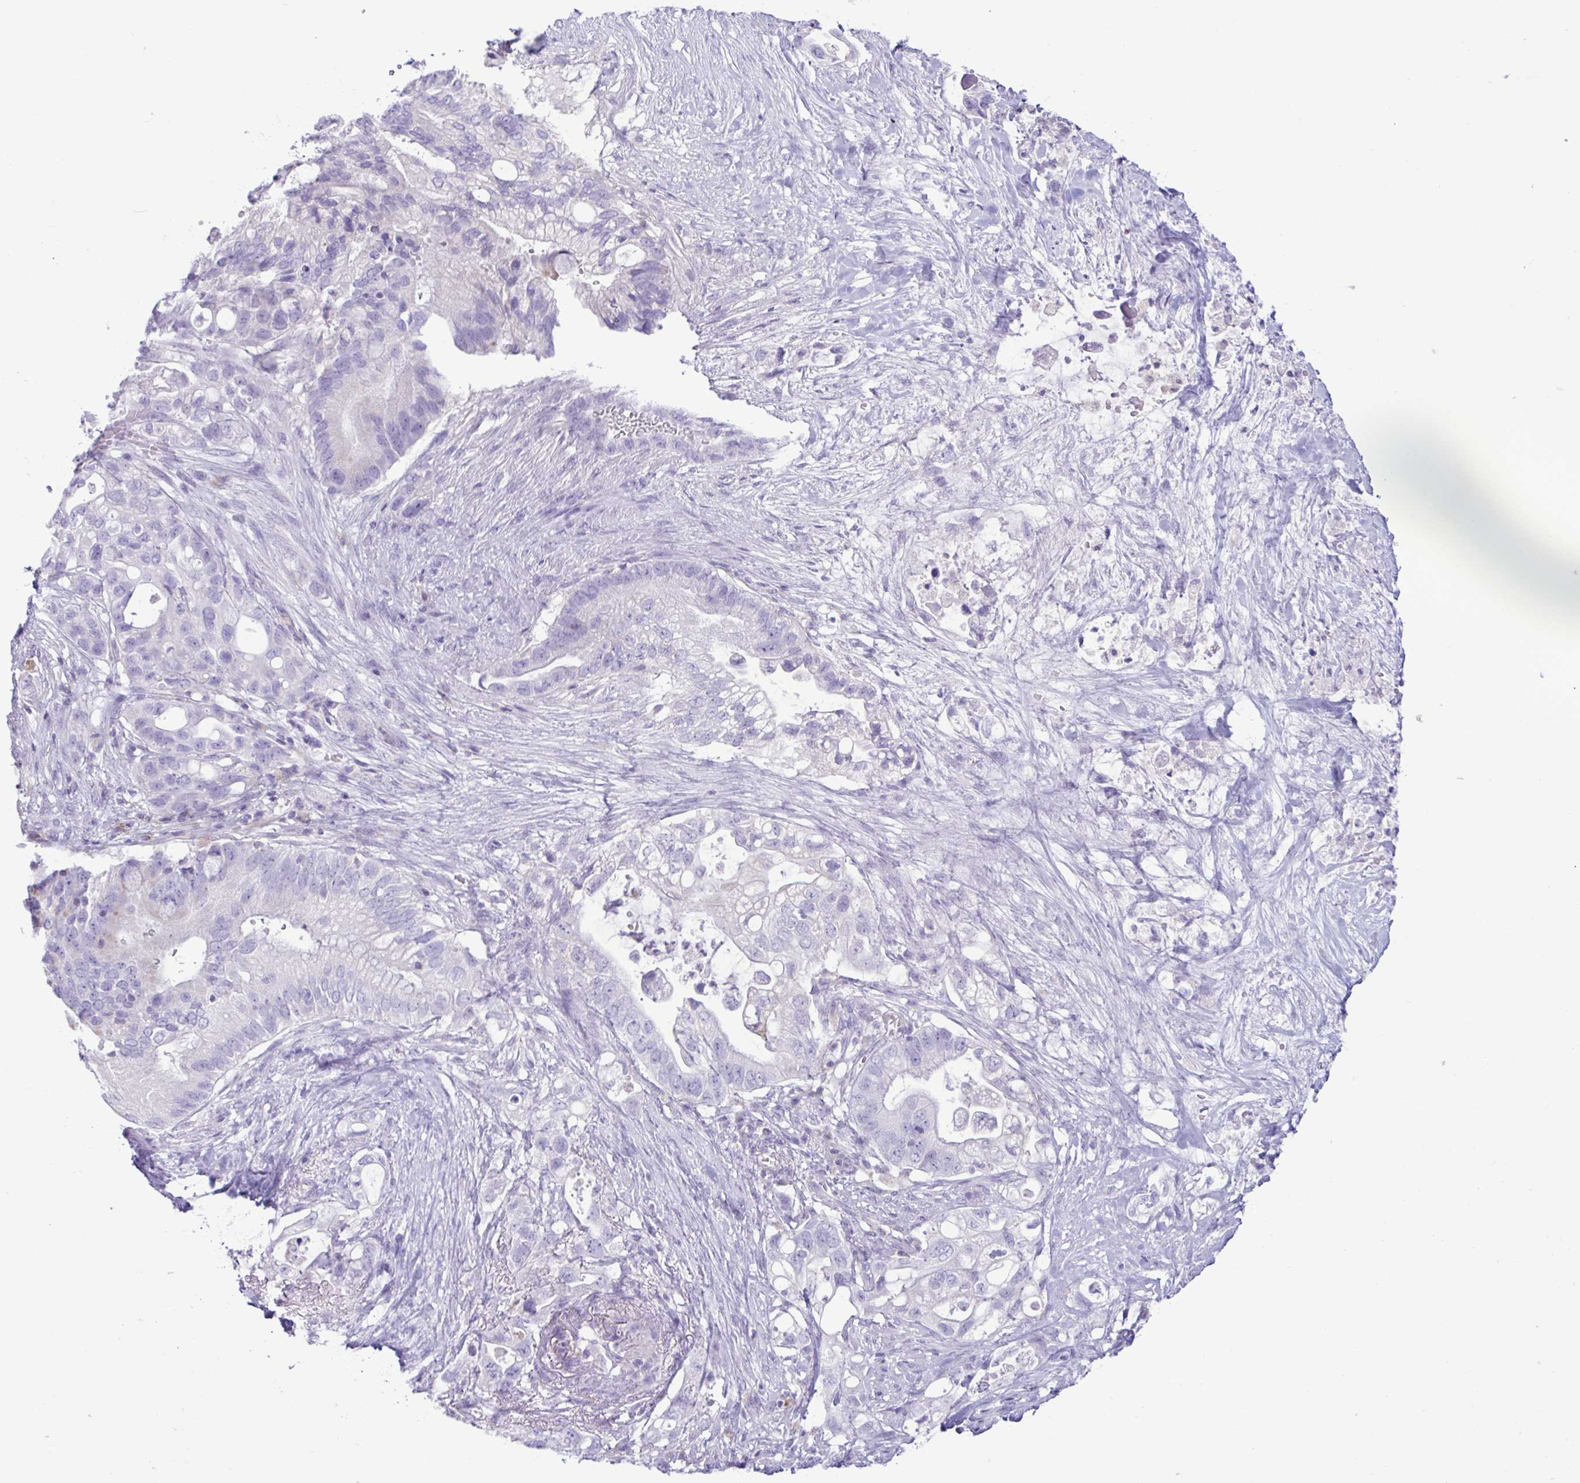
{"staining": {"intensity": "negative", "quantity": "none", "location": "none"}, "tissue": "pancreatic cancer", "cell_type": "Tumor cells", "image_type": "cancer", "snomed": [{"axis": "morphology", "description": "Adenocarcinoma, NOS"}, {"axis": "topography", "description": "Pancreas"}], "caption": "A photomicrograph of human pancreatic adenocarcinoma is negative for staining in tumor cells.", "gene": "XCL1", "patient": {"sex": "female", "age": 72}}